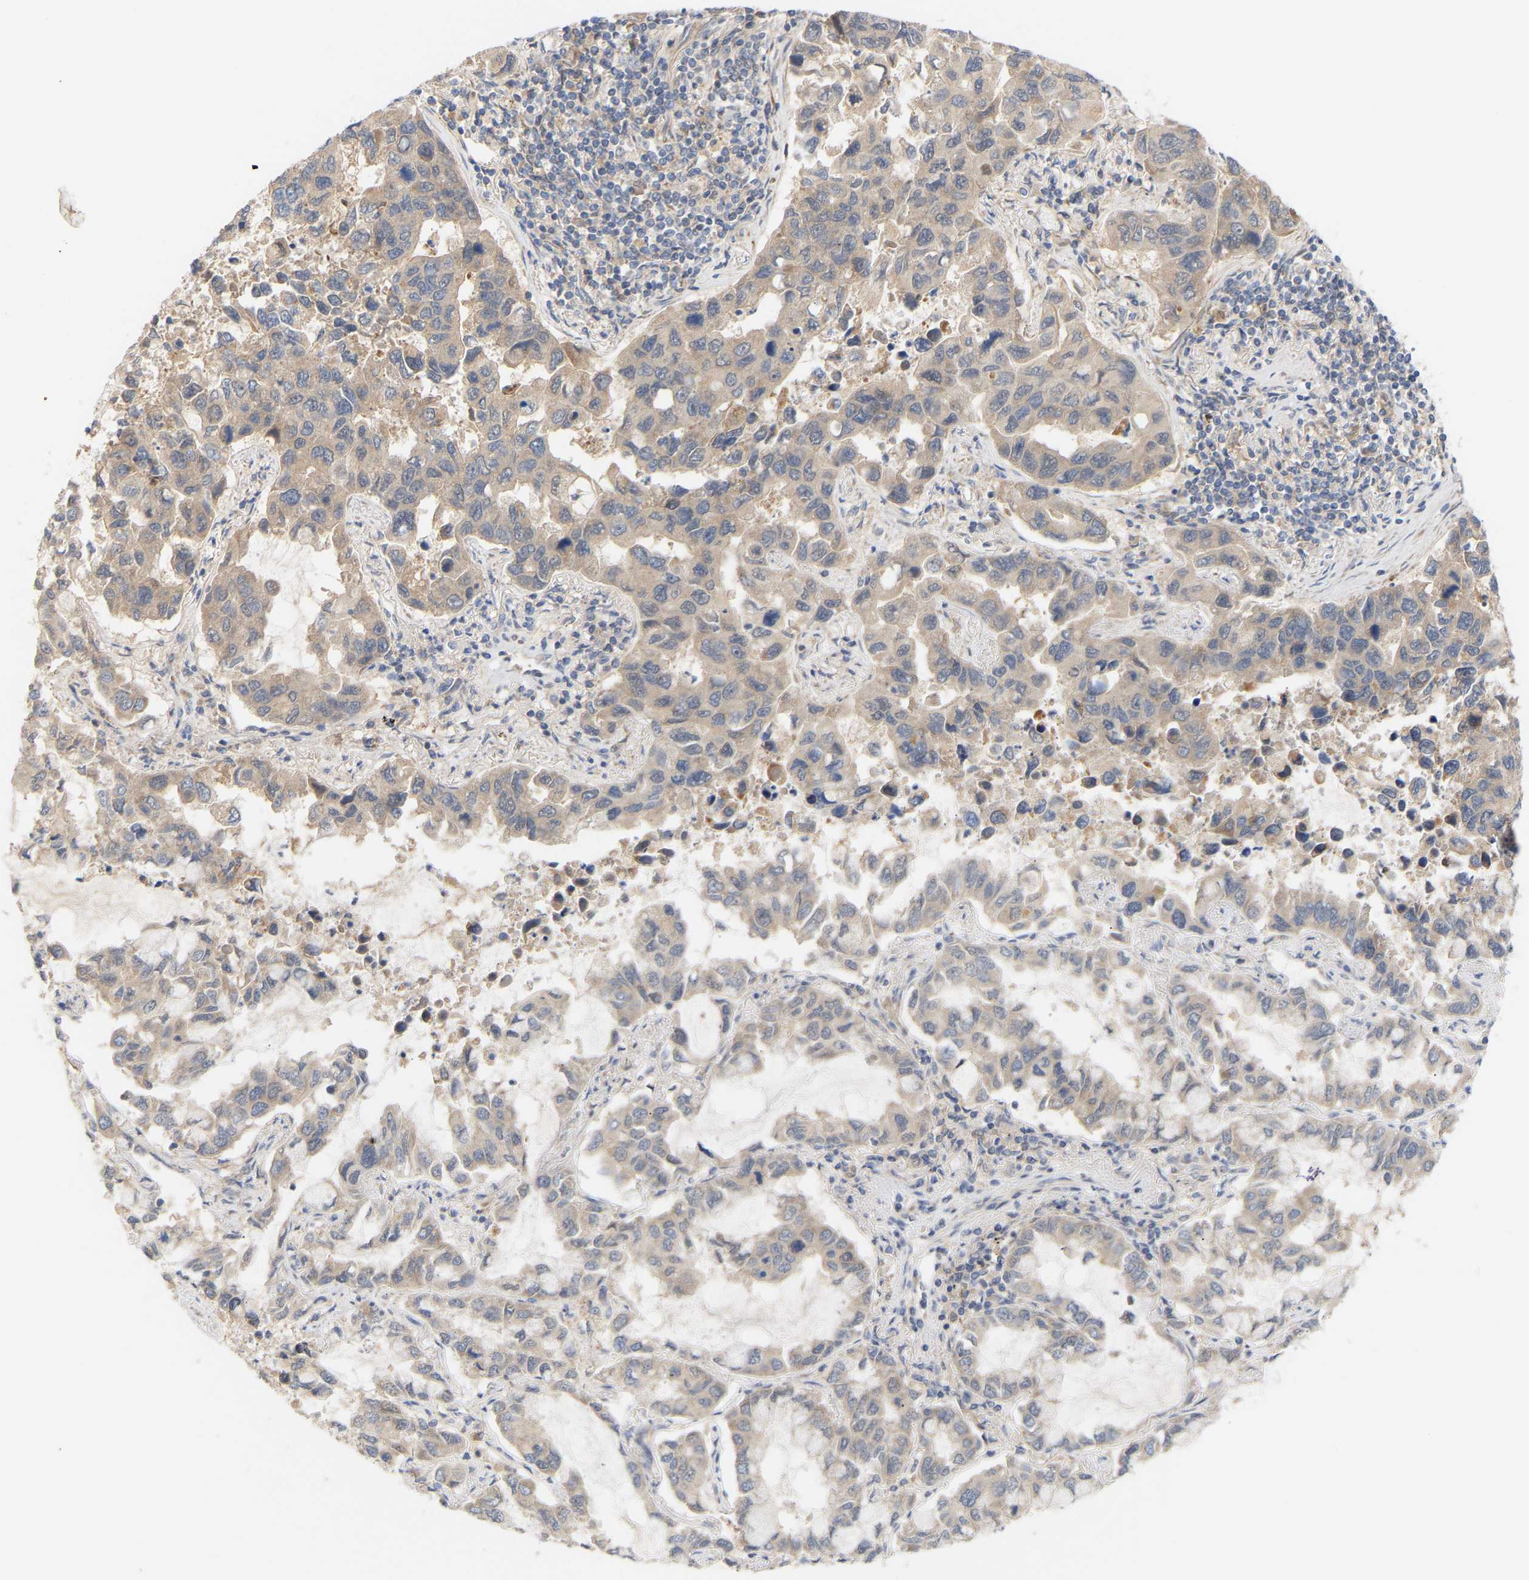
{"staining": {"intensity": "weak", "quantity": "<25%", "location": "cytoplasmic/membranous"}, "tissue": "lung cancer", "cell_type": "Tumor cells", "image_type": "cancer", "snomed": [{"axis": "morphology", "description": "Adenocarcinoma, NOS"}, {"axis": "topography", "description": "Lung"}], "caption": "An IHC photomicrograph of adenocarcinoma (lung) is shown. There is no staining in tumor cells of adenocarcinoma (lung).", "gene": "TPMT", "patient": {"sex": "male", "age": 64}}